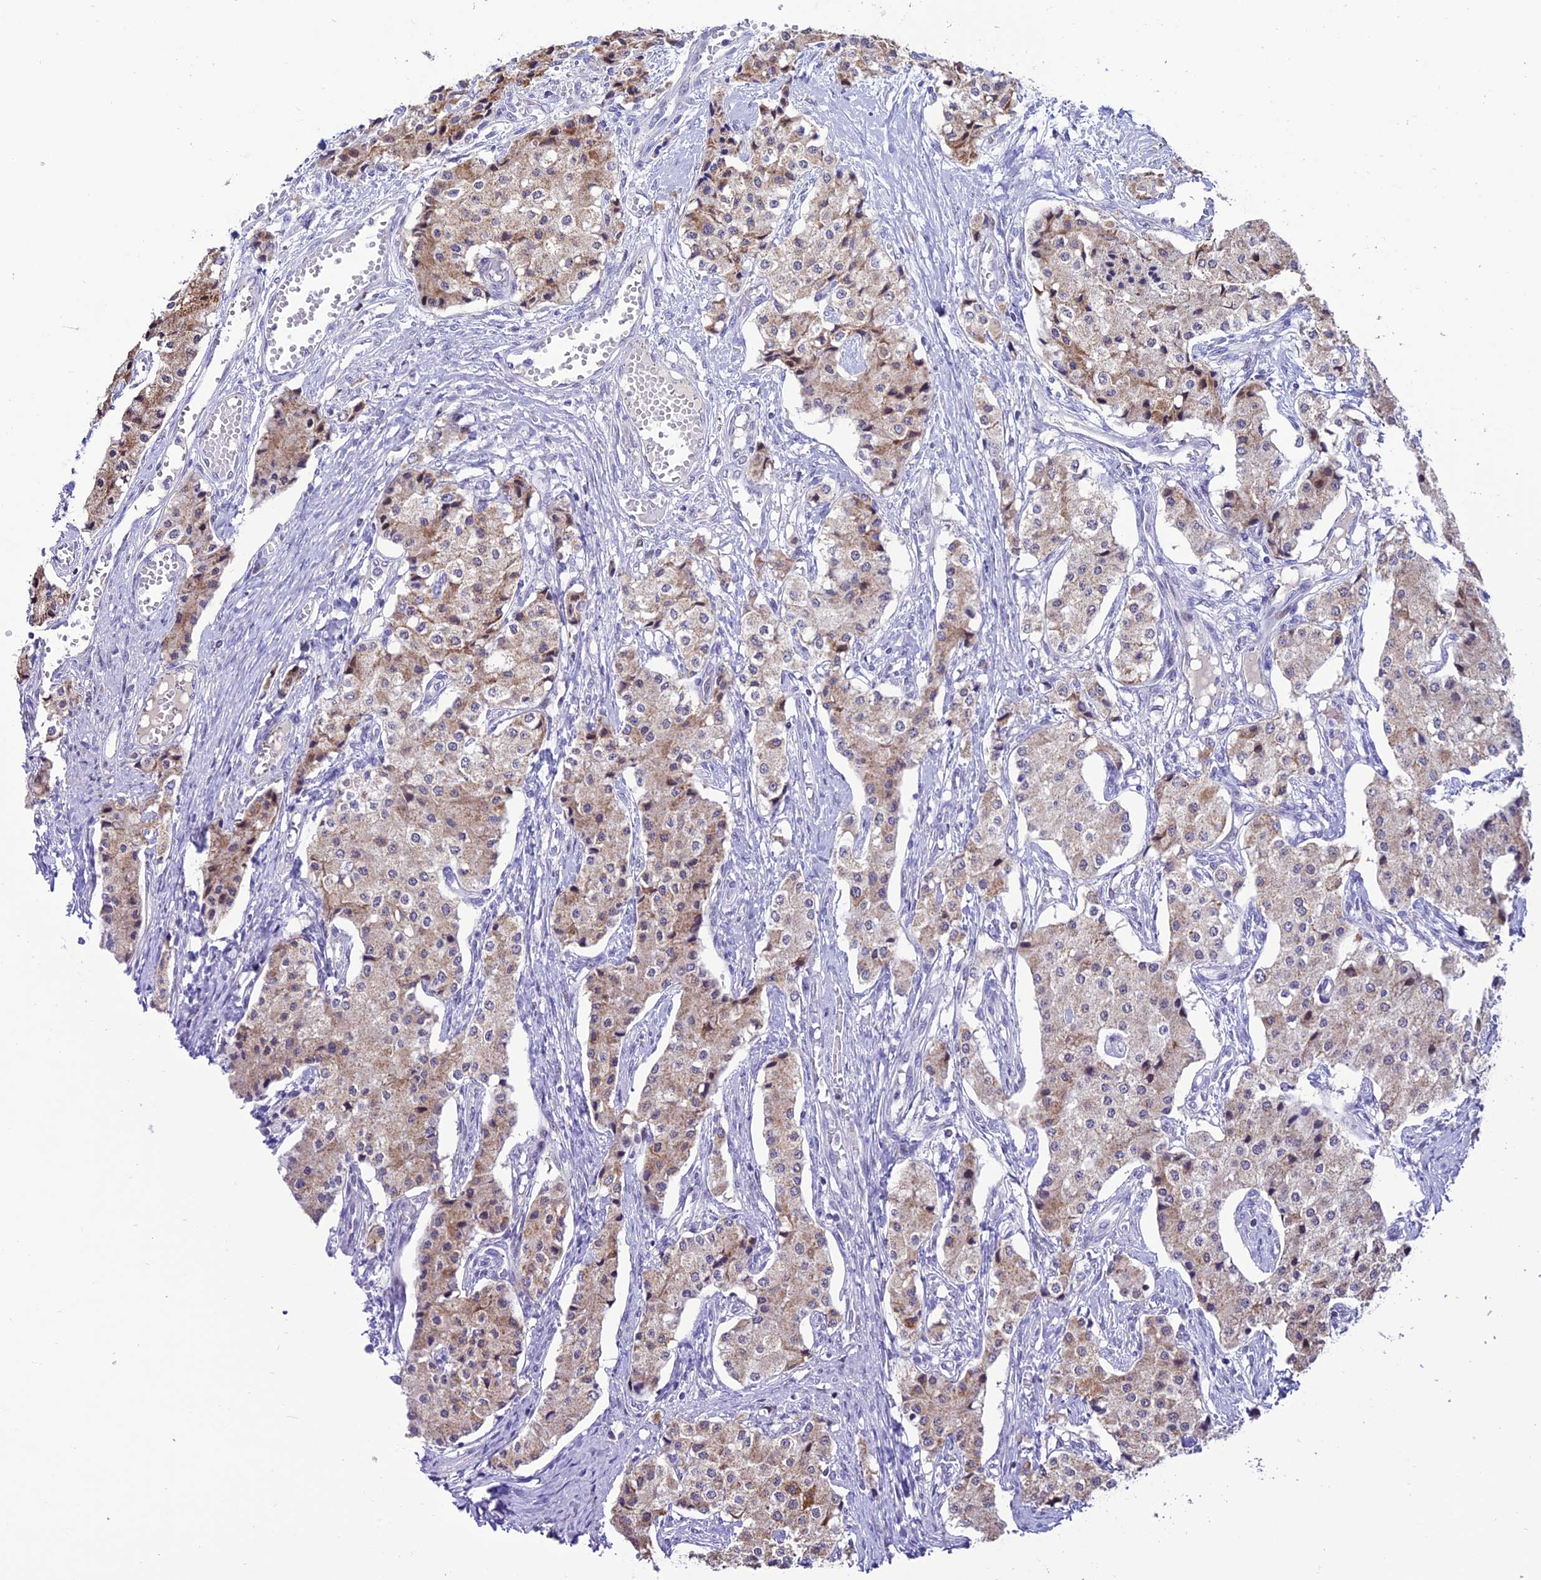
{"staining": {"intensity": "weak", "quantity": "25%-75%", "location": "cytoplasmic/membranous"}, "tissue": "carcinoid", "cell_type": "Tumor cells", "image_type": "cancer", "snomed": [{"axis": "morphology", "description": "Carcinoid, malignant, NOS"}, {"axis": "topography", "description": "Colon"}], "caption": "Immunohistochemical staining of human carcinoid displays weak cytoplasmic/membranous protein expression in approximately 25%-75% of tumor cells.", "gene": "SLC10A1", "patient": {"sex": "female", "age": 52}}